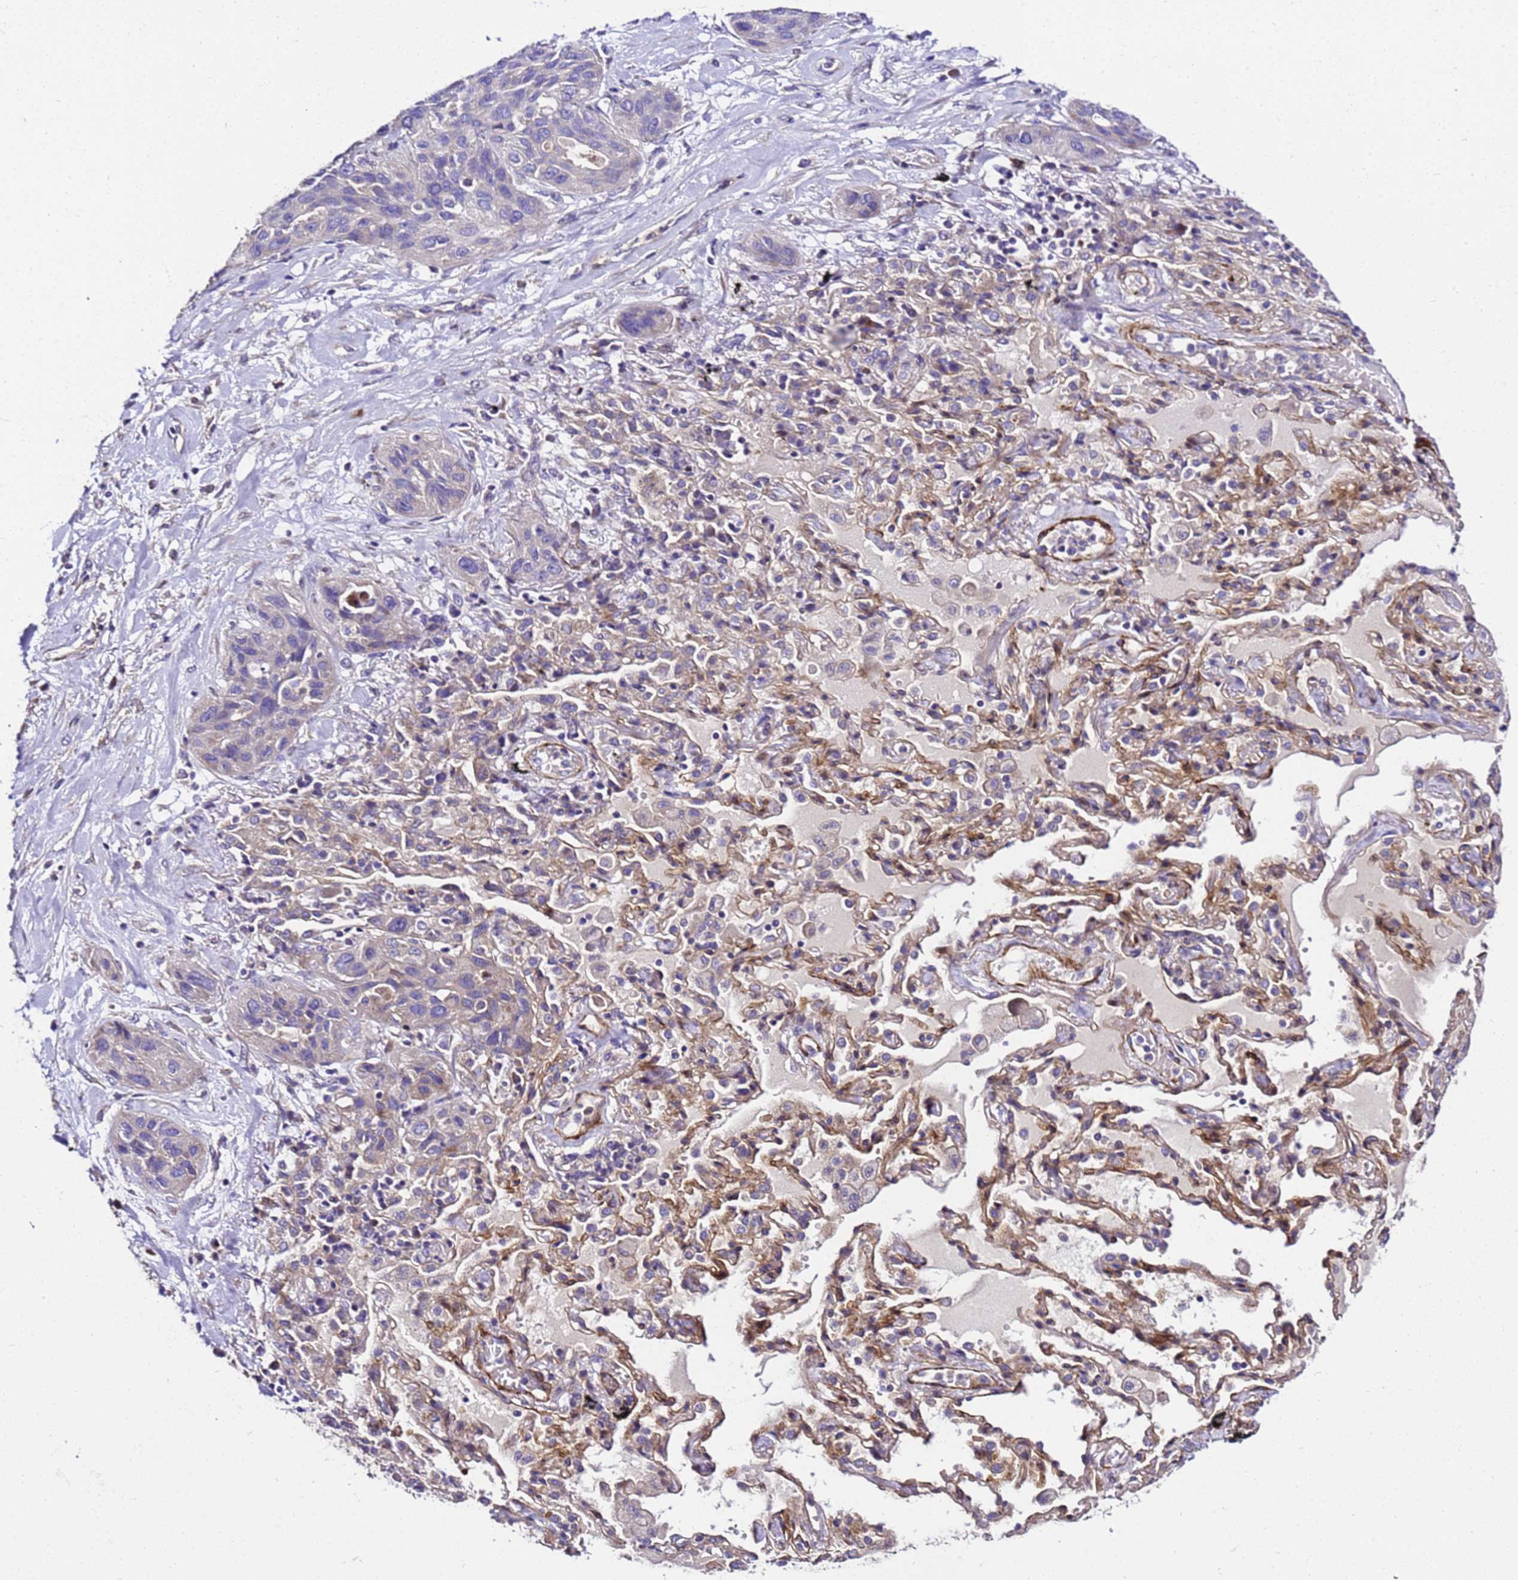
{"staining": {"intensity": "negative", "quantity": "none", "location": "none"}, "tissue": "lung cancer", "cell_type": "Tumor cells", "image_type": "cancer", "snomed": [{"axis": "morphology", "description": "Squamous cell carcinoma, NOS"}, {"axis": "topography", "description": "Lung"}], "caption": "The immunohistochemistry image has no significant staining in tumor cells of lung cancer (squamous cell carcinoma) tissue.", "gene": "ZNF417", "patient": {"sex": "female", "age": 70}}